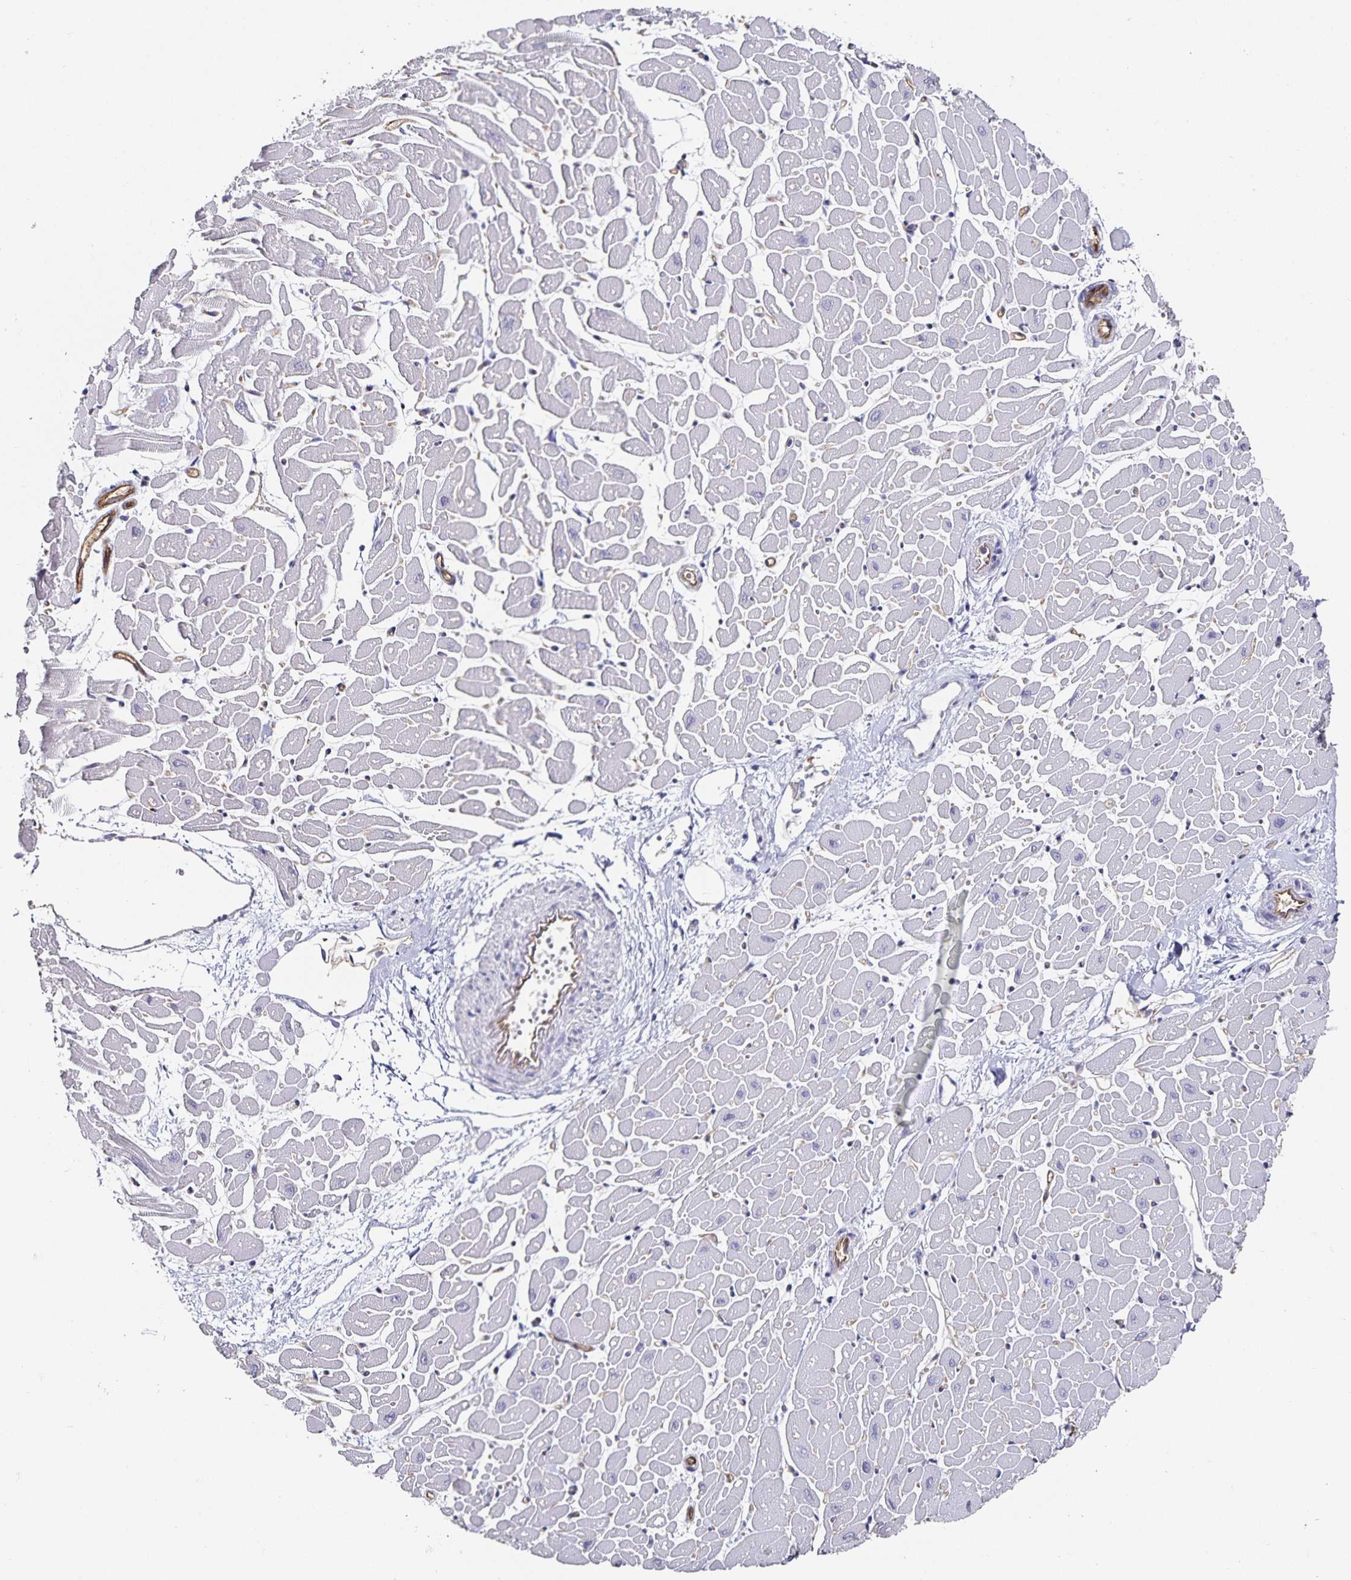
{"staining": {"intensity": "negative", "quantity": "none", "location": "none"}, "tissue": "heart muscle", "cell_type": "Cardiomyocytes", "image_type": "normal", "snomed": [{"axis": "morphology", "description": "Normal tissue, NOS"}, {"axis": "topography", "description": "Heart"}], "caption": "The image shows no significant expression in cardiomyocytes of heart muscle.", "gene": "PODXL", "patient": {"sex": "male", "age": 57}}